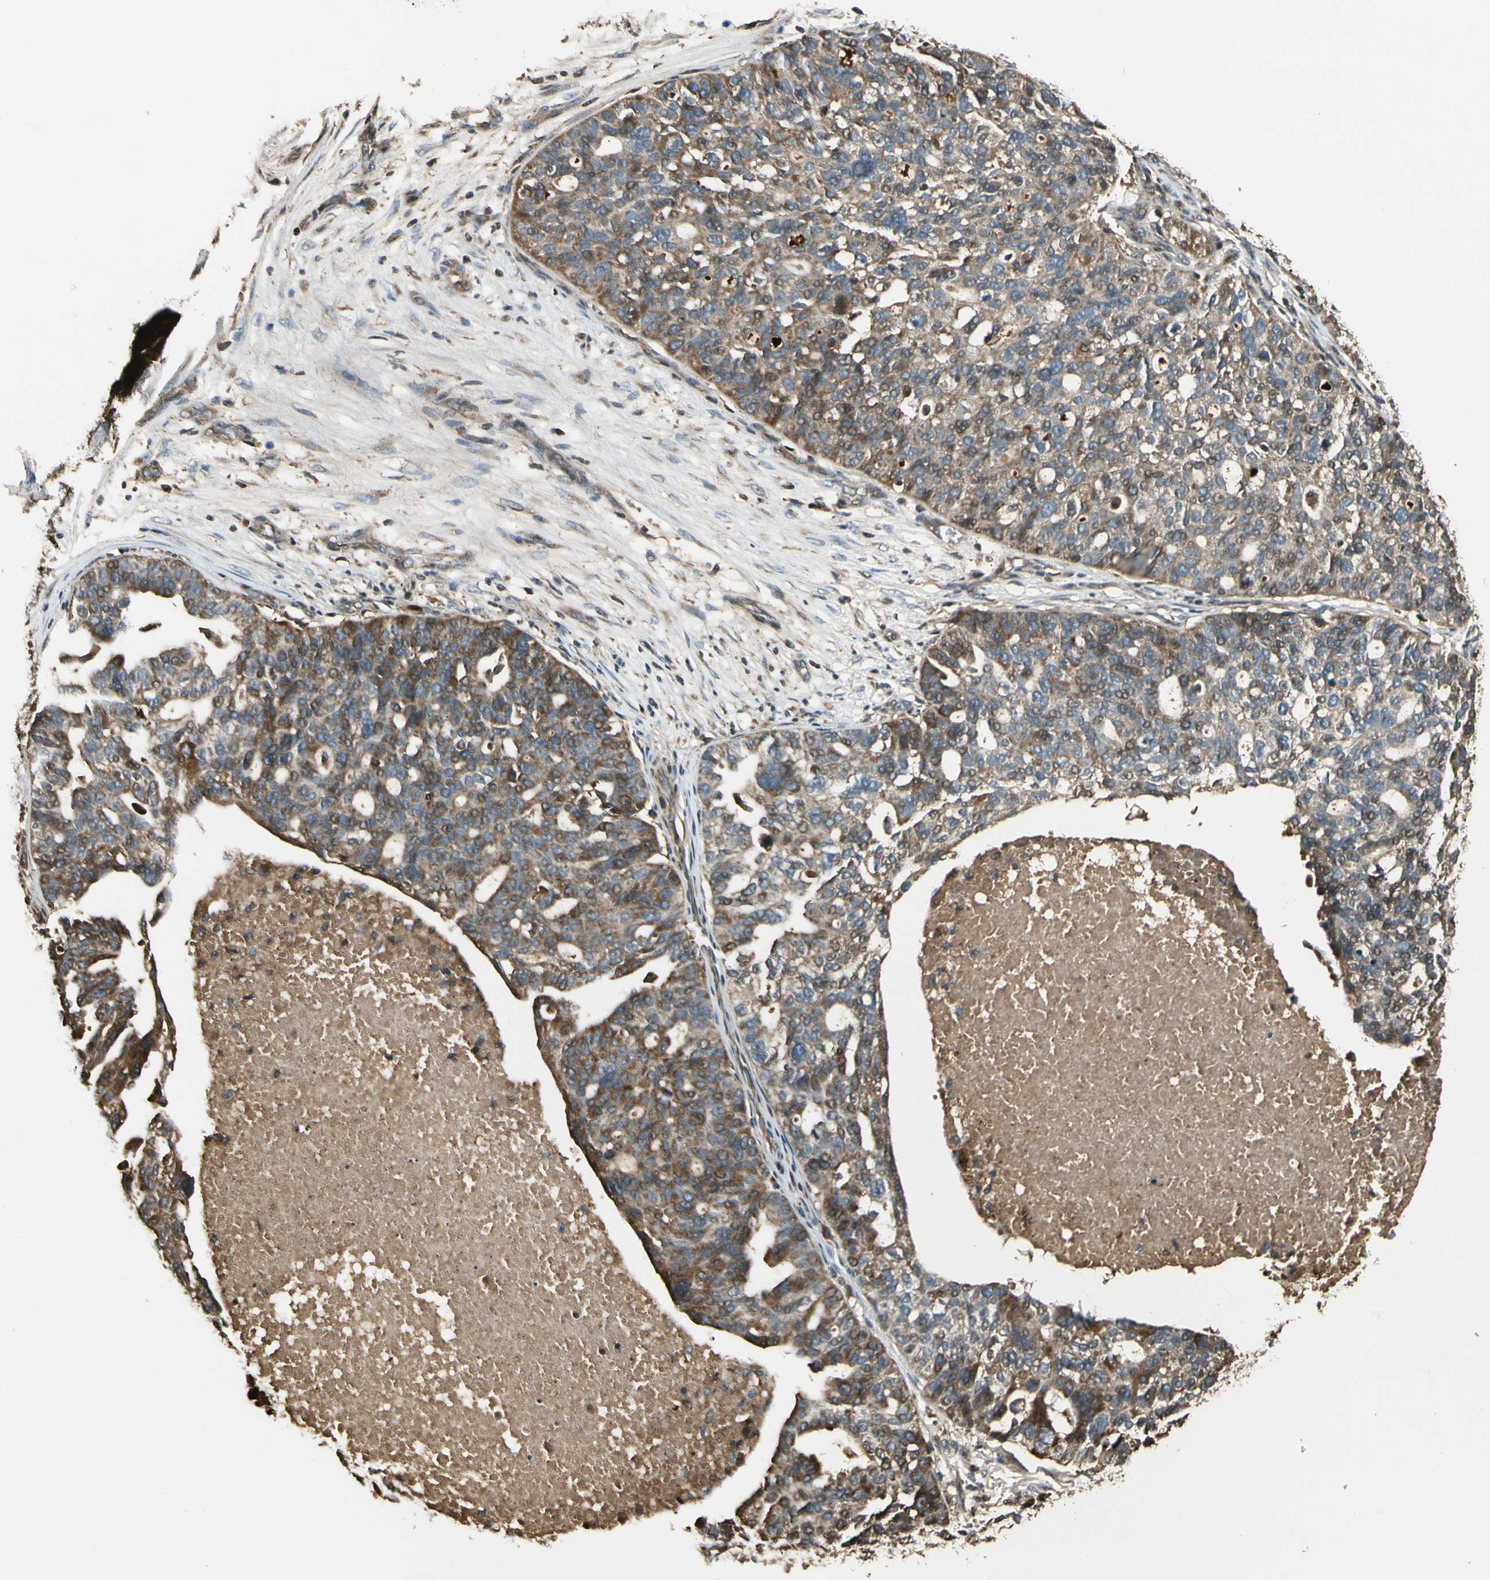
{"staining": {"intensity": "moderate", "quantity": "25%-75%", "location": "cytoplasmic/membranous"}, "tissue": "ovarian cancer", "cell_type": "Tumor cells", "image_type": "cancer", "snomed": [{"axis": "morphology", "description": "Cystadenocarcinoma, serous, NOS"}, {"axis": "topography", "description": "Ovary"}], "caption": "Immunohistochemical staining of ovarian cancer demonstrates medium levels of moderate cytoplasmic/membranous expression in approximately 25%-75% of tumor cells.", "gene": "STX11", "patient": {"sex": "female", "age": 59}}